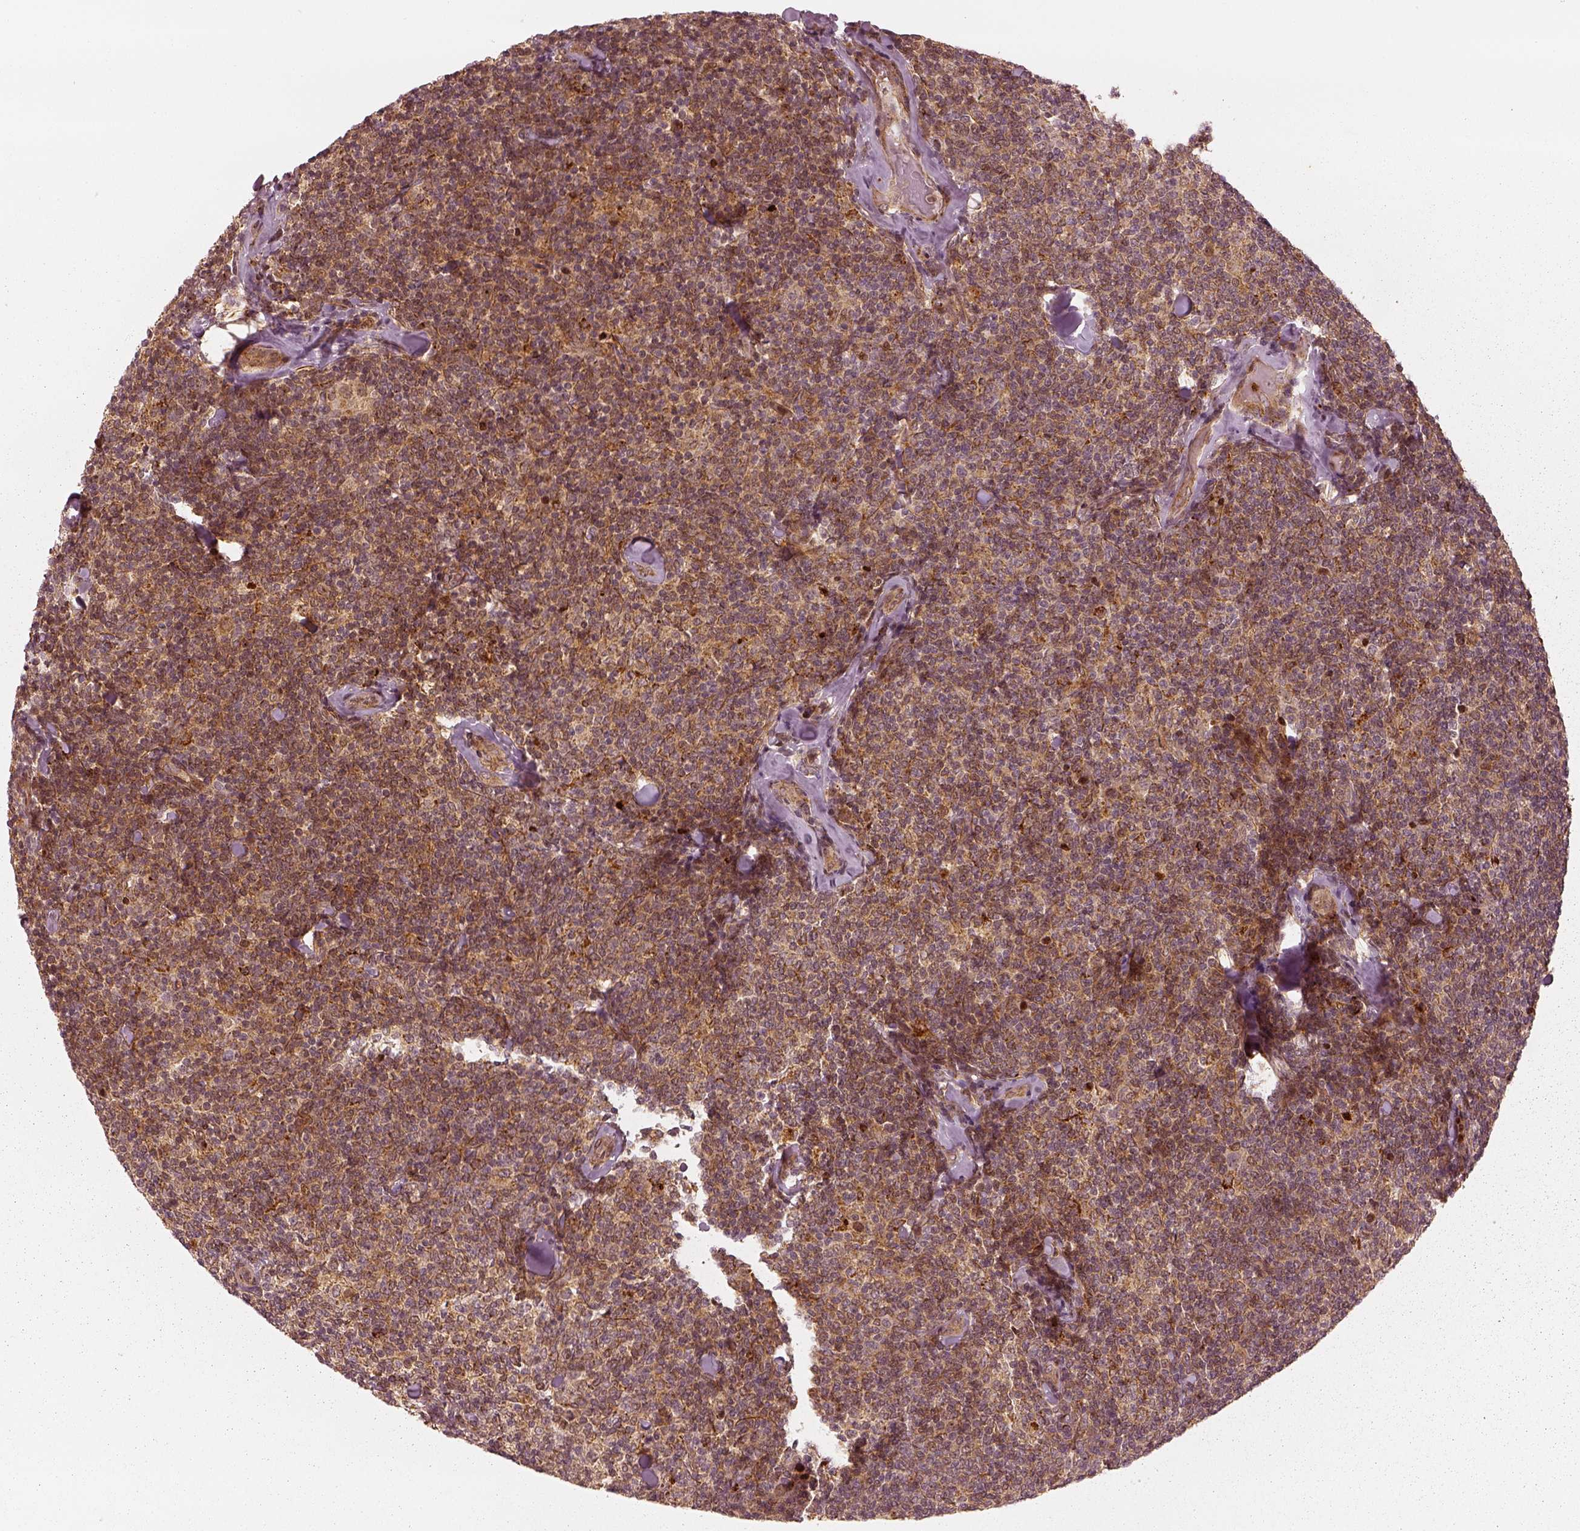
{"staining": {"intensity": "weak", "quantity": ">75%", "location": "cytoplasmic/membranous"}, "tissue": "lymphoma", "cell_type": "Tumor cells", "image_type": "cancer", "snomed": [{"axis": "morphology", "description": "Malignant lymphoma, non-Hodgkin's type, Low grade"}, {"axis": "topography", "description": "Lymph node"}], "caption": "IHC photomicrograph of neoplastic tissue: human malignant lymphoma, non-Hodgkin's type (low-grade) stained using IHC reveals low levels of weak protein expression localized specifically in the cytoplasmic/membranous of tumor cells, appearing as a cytoplasmic/membranous brown color.", "gene": "SLC12A9", "patient": {"sex": "female", "age": 56}}